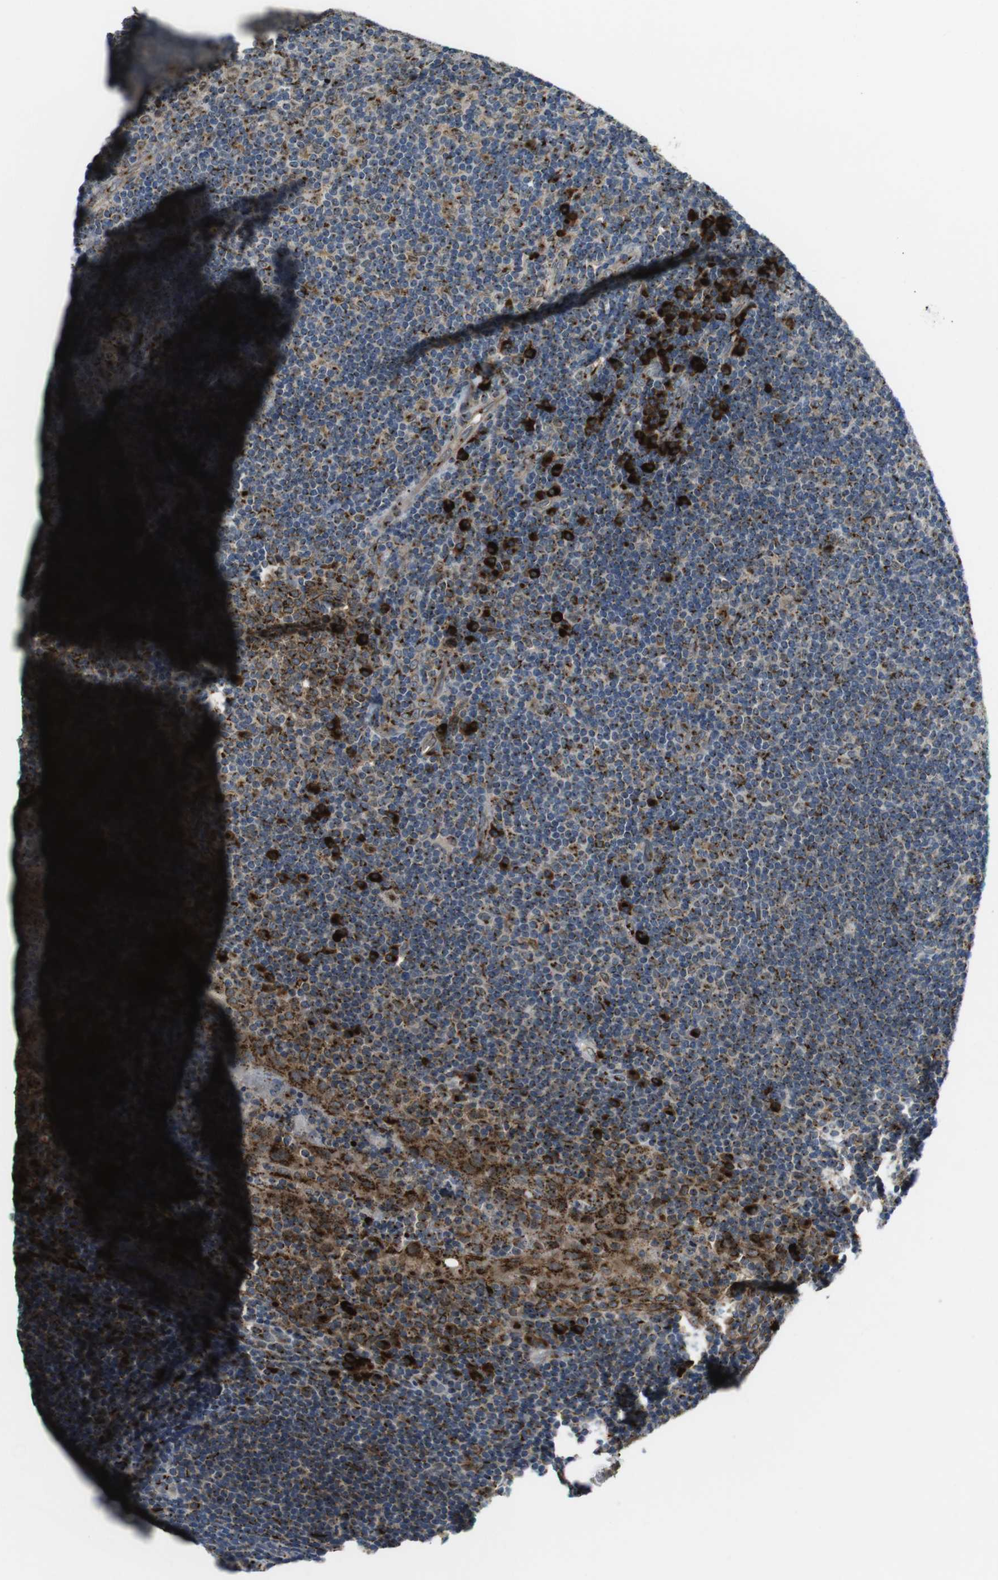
{"staining": {"intensity": "moderate", "quantity": ">75%", "location": "cytoplasmic/membranous"}, "tissue": "tonsil", "cell_type": "Germinal center cells", "image_type": "normal", "snomed": [{"axis": "morphology", "description": "Normal tissue, NOS"}, {"axis": "topography", "description": "Tonsil"}], "caption": "Tonsil stained with DAB (3,3'-diaminobenzidine) immunohistochemistry shows medium levels of moderate cytoplasmic/membranous staining in about >75% of germinal center cells.", "gene": "ZFPL1", "patient": {"sex": "male", "age": 37}}